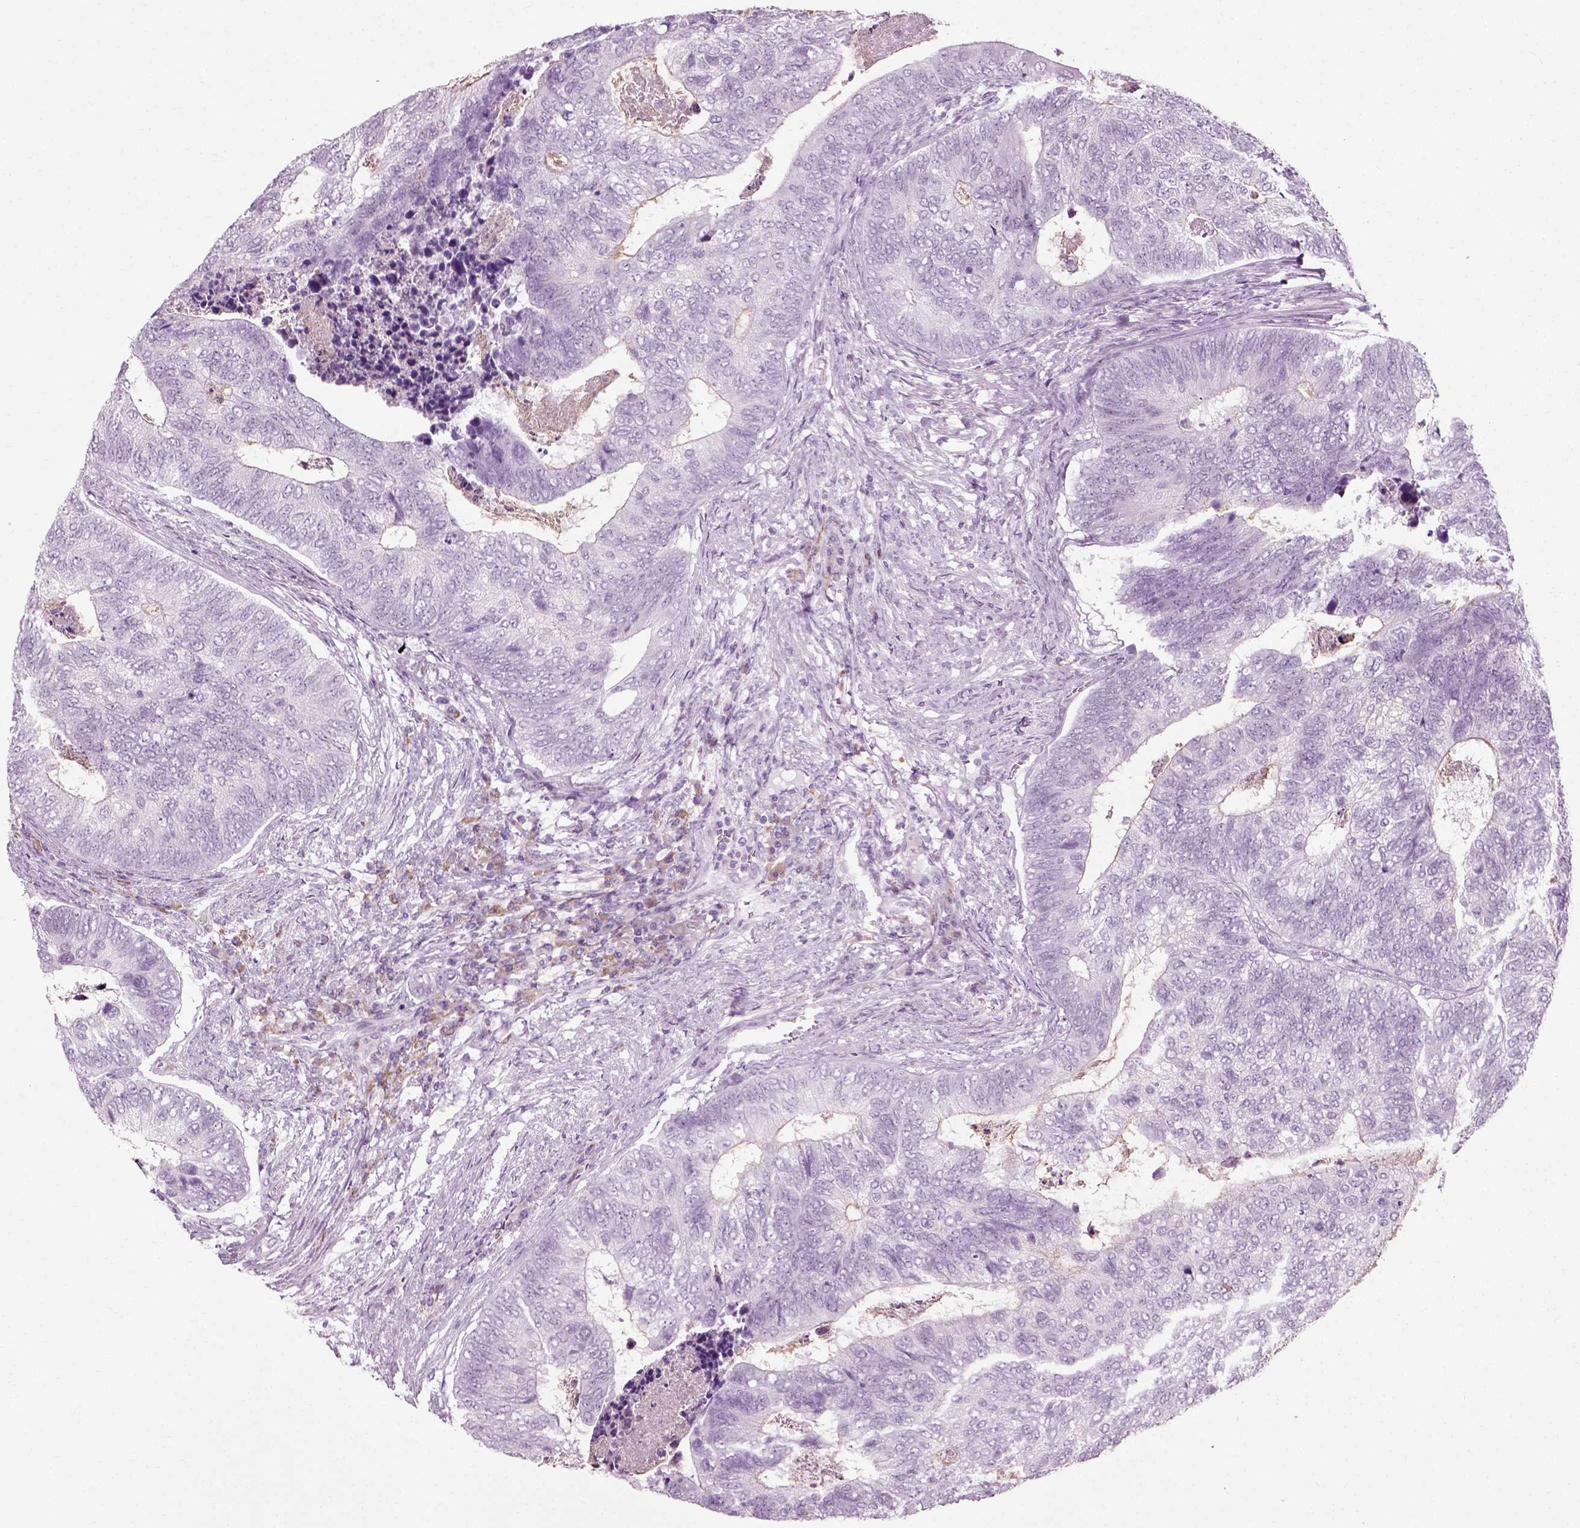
{"staining": {"intensity": "negative", "quantity": "none", "location": "none"}, "tissue": "colorectal cancer", "cell_type": "Tumor cells", "image_type": "cancer", "snomed": [{"axis": "morphology", "description": "Adenocarcinoma, NOS"}, {"axis": "topography", "description": "Colon"}], "caption": "Adenocarcinoma (colorectal) was stained to show a protein in brown. There is no significant positivity in tumor cells.", "gene": "SLC26A8", "patient": {"sex": "female", "age": 67}}